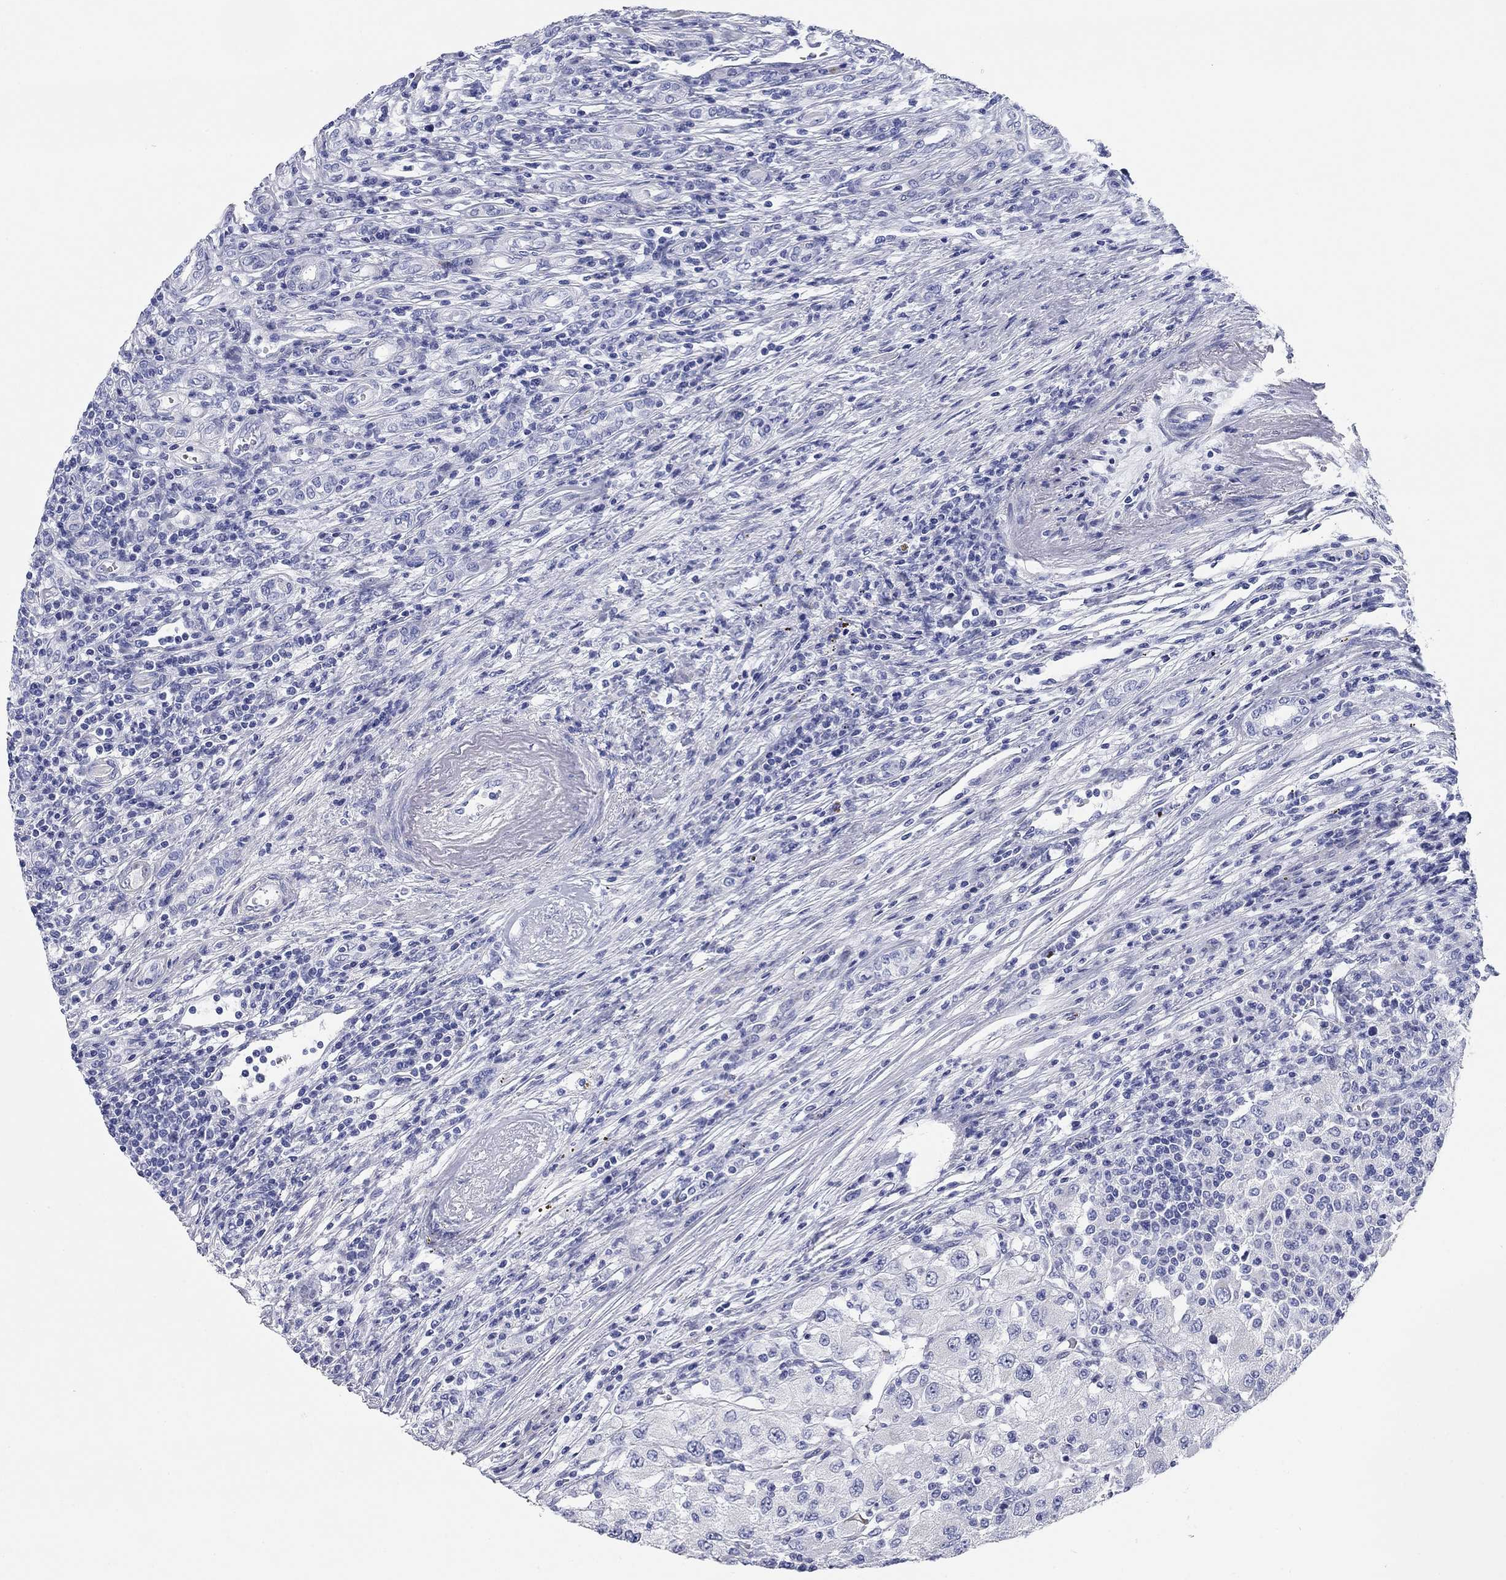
{"staining": {"intensity": "negative", "quantity": "none", "location": "none"}, "tissue": "renal cancer", "cell_type": "Tumor cells", "image_type": "cancer", "snomed": [{"axis": "morphology", "description": "Adenocarcinoma, NOS"}, {"axis": "topography", "description": "Kidney"}], "caption": "Photomicrograph shows no significant protein staining in tumor cells of renal cancer (adenocarcinoma). (DAB immunohistochemistry (IHC) visualized using brightfield microscopy, high magnification).", "gene": "CHI3L2", "patient": {"sex": "female", "age": 67}}